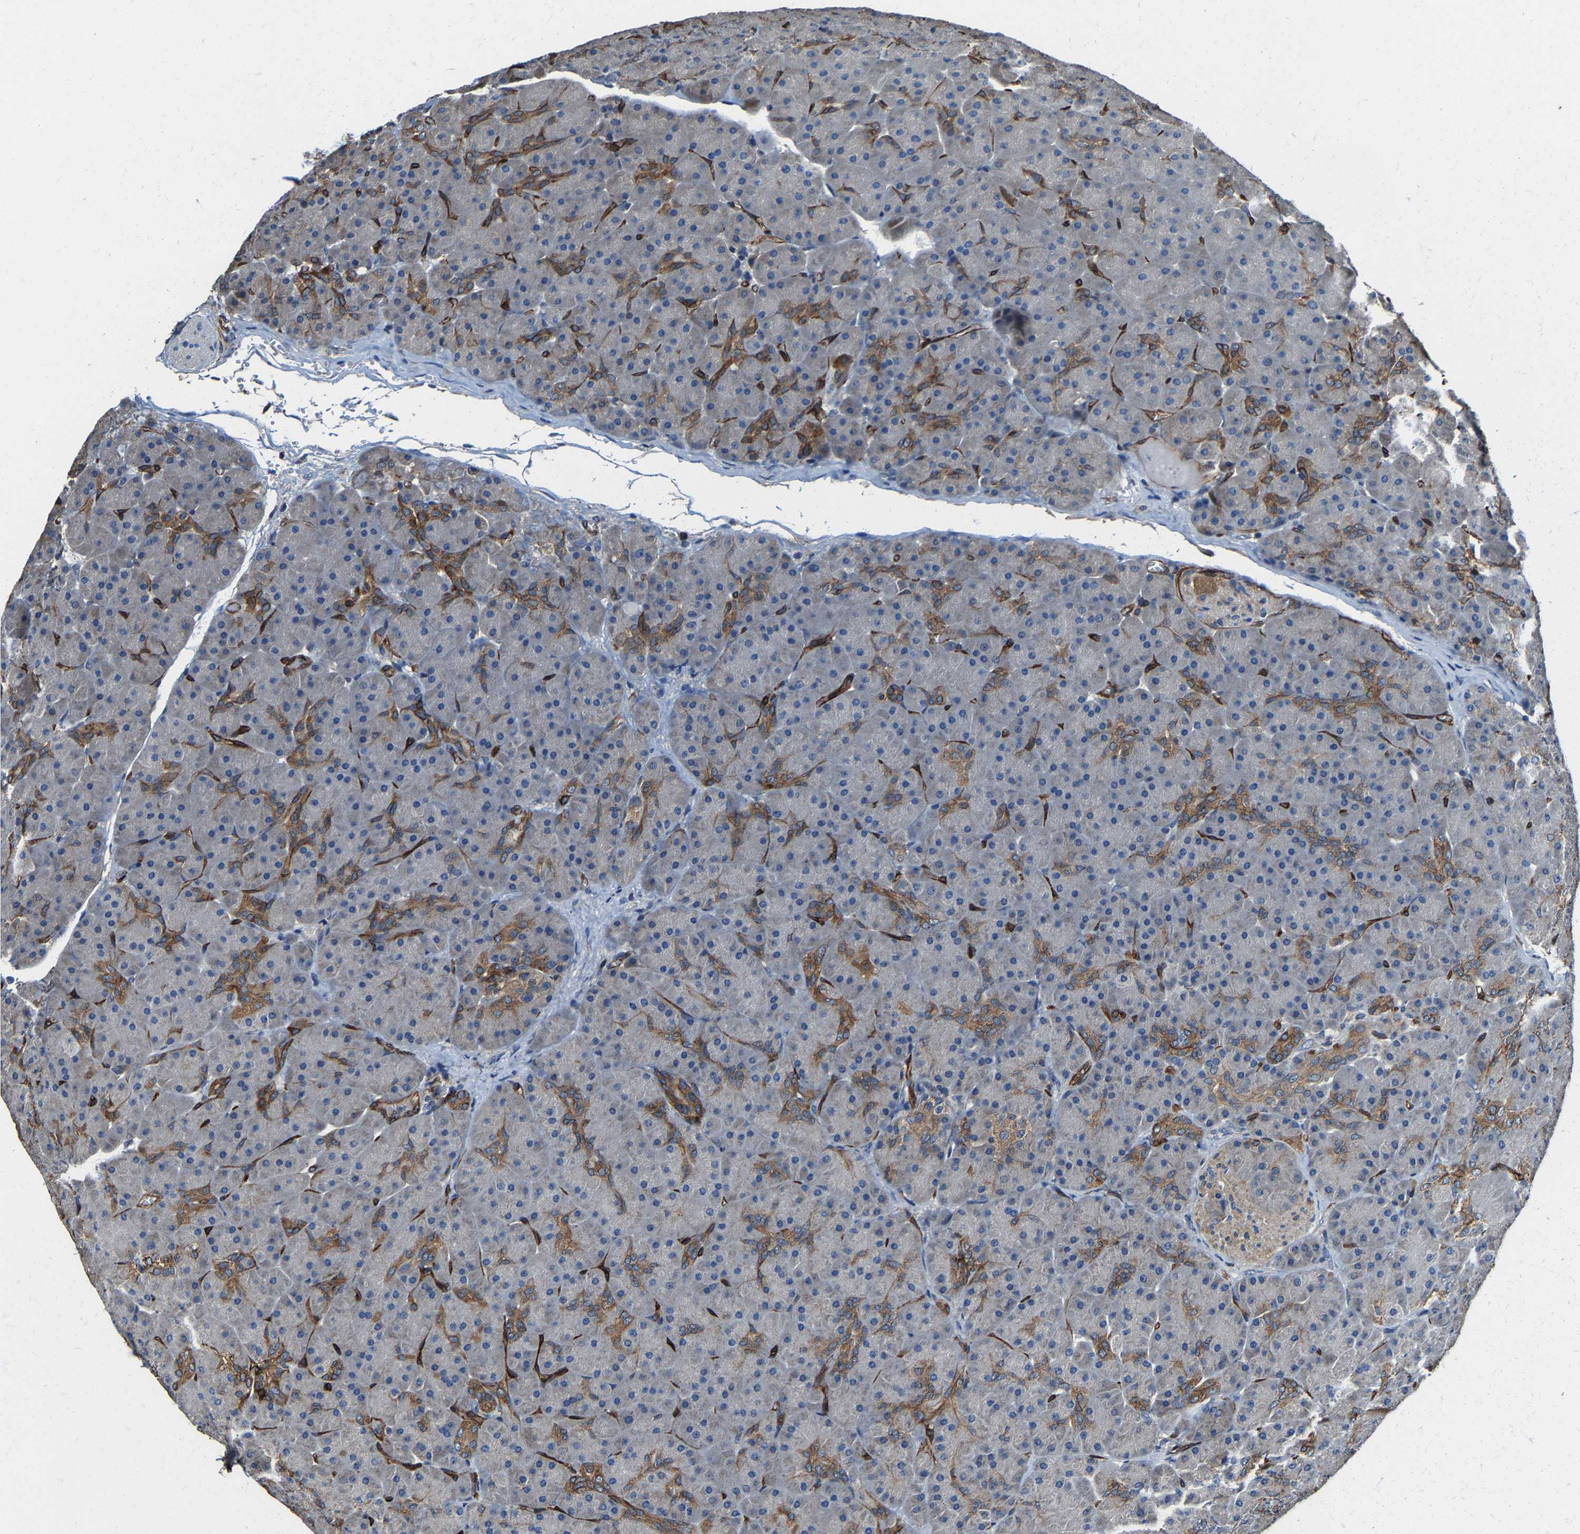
{"staining": {"intensity": "moderate", "quantity": "<25%", "location": "cytoplasmic/membranous"}, "tissue": "pancreas", "cell_type": "Exocrine glandular cells", "image_type": "normal", "snomed": [{"axis": "morphology", "description": "Normal tissue, NOS"}, {"axis": "topography", "description": "Pancreas"}], "caption": "High-power microscopy captured an IHC micrograph of benign pancreas, revealing moderate cytoplasmic/membranous staining in approximately <25% of exocrine glandular cells. Immunohistochemistry stains the protein of interest in brown and the nuclei are stained blue.", "gene": "GFRA3", "patient": {"sex": "male", "age": 66}}